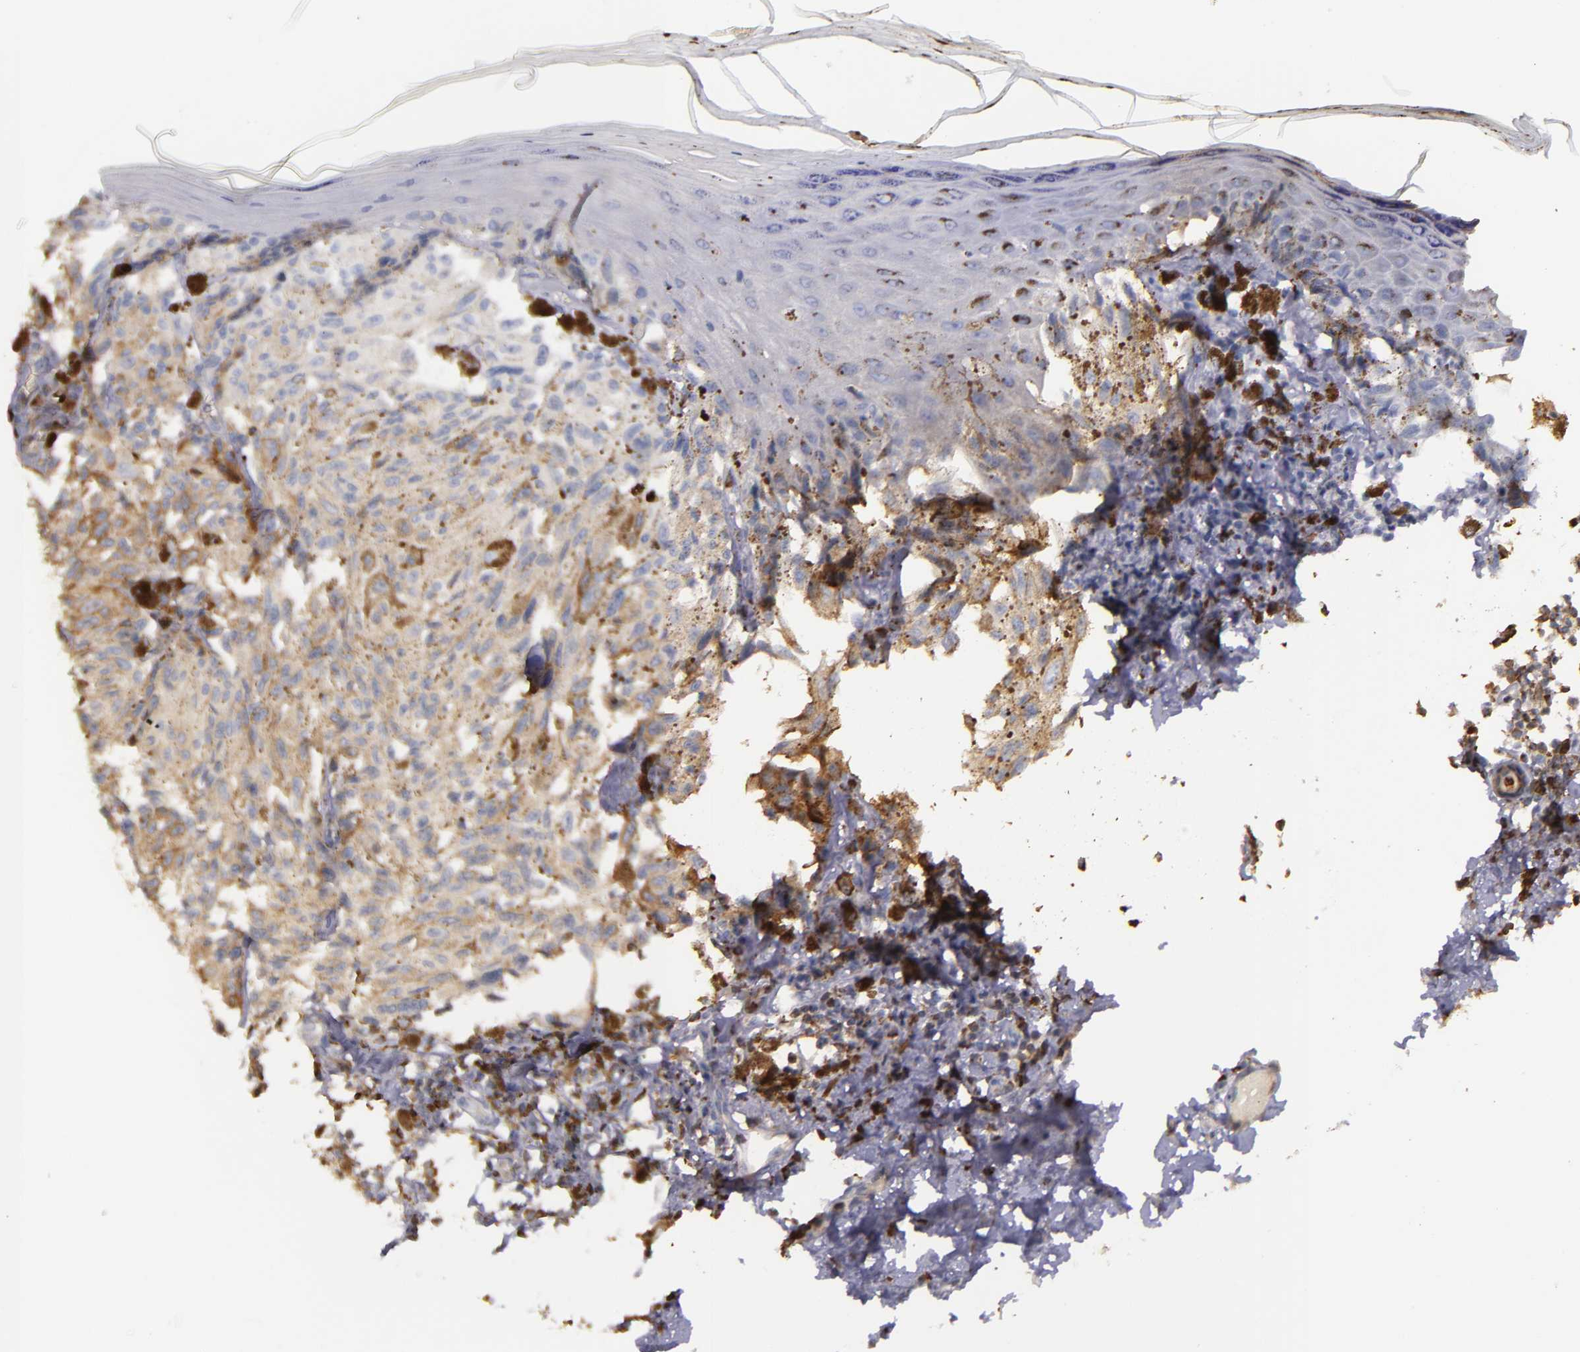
{"staining": {"intensity": "weak", "quantity": ">75%", "location": "cytoplasmic/membranous"}, "tissue": "melanoma", "cell_type": "Tumor cells", "image_type": "cancer", "snomed": [{"axis": "morphology", "description": "Malignant melanoma, NOS"}, {"axis": "topography", "description": "Skin"}], "caption": "Human melanoma stained for a protein (brown) reveals weak cytoplasmic/membranous positive staining in approximately >75% of tumor cells.", "gene": "SLC9A3R1", "patient": {"sex": "female", "age": 72}}